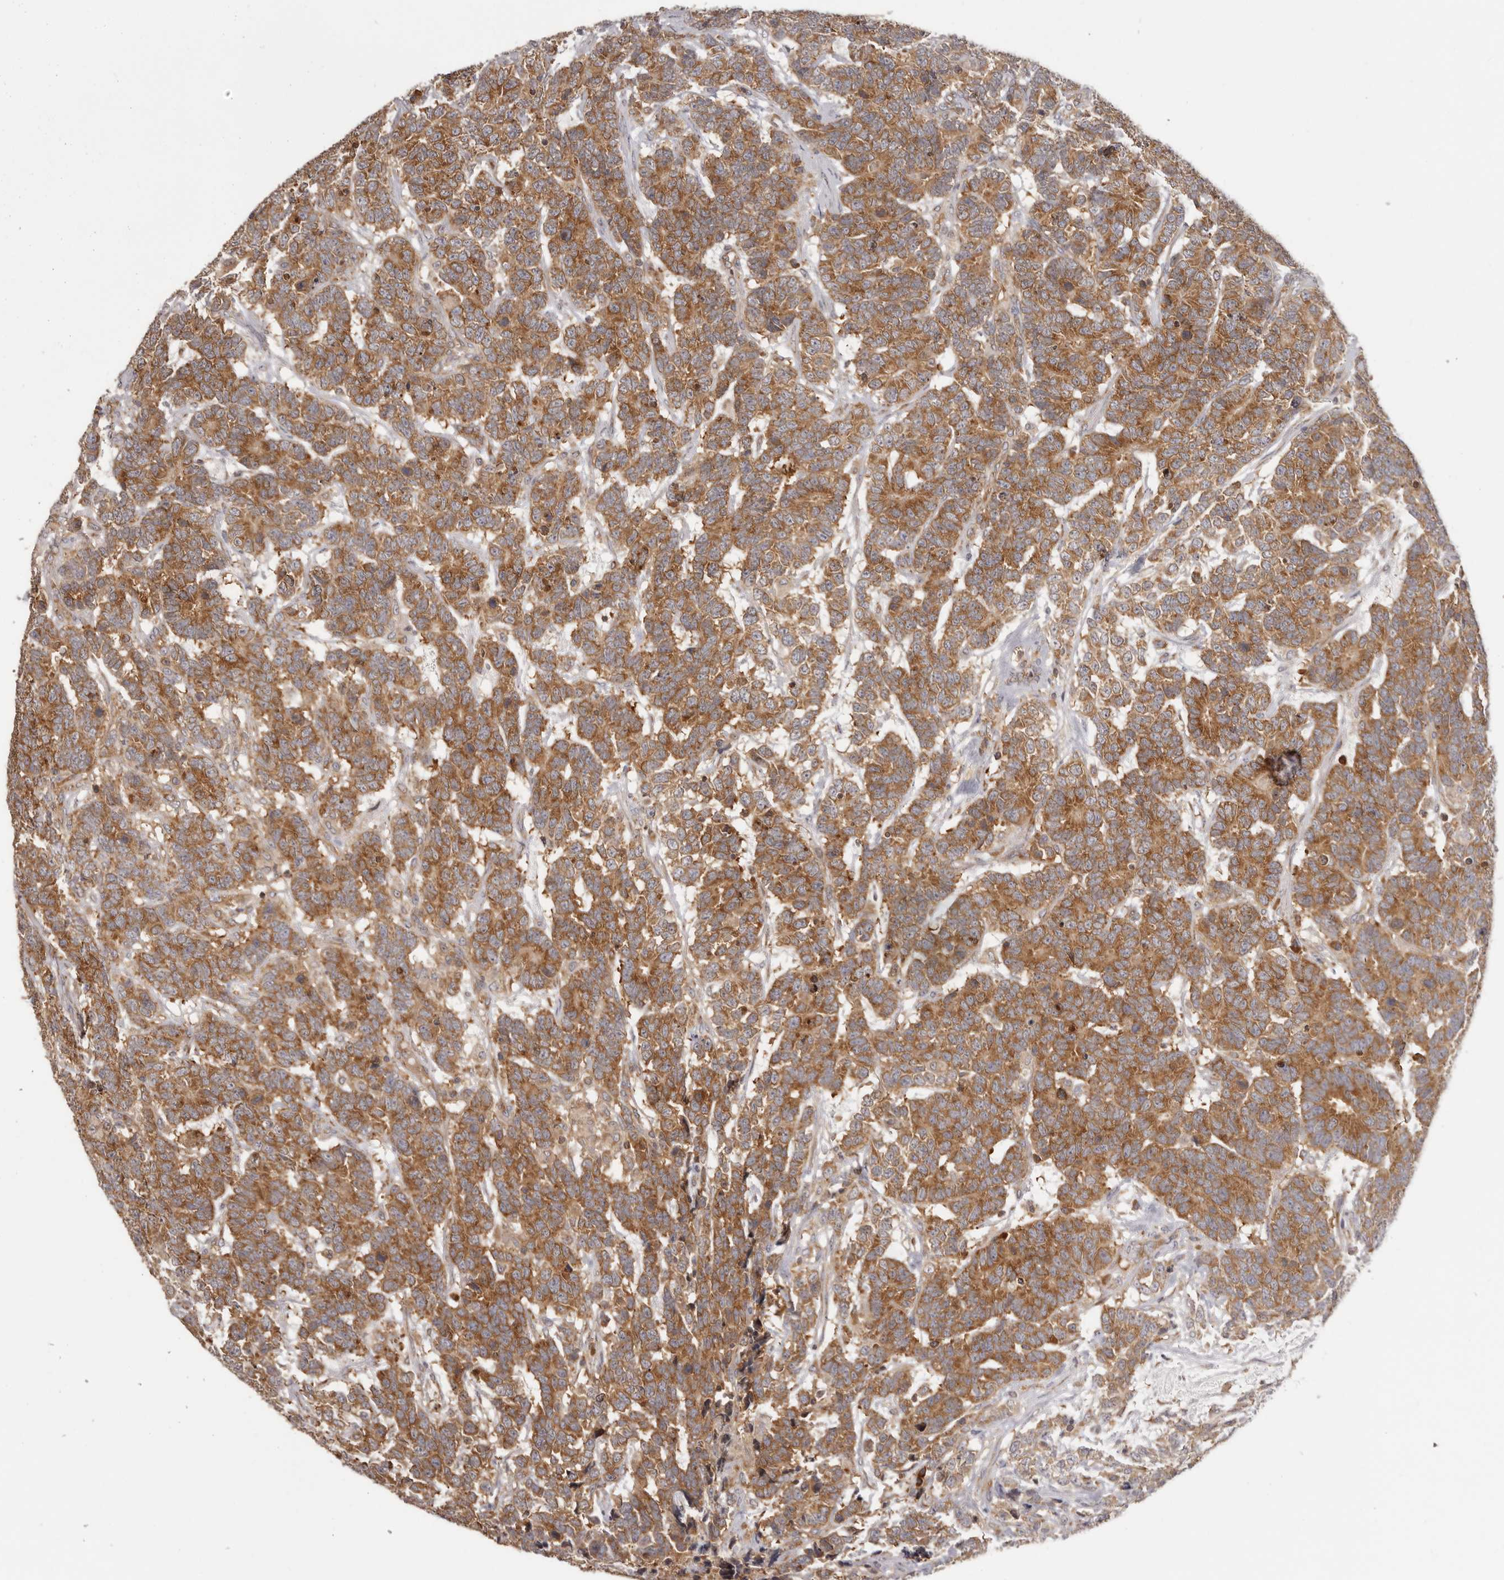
{"staining": {"intensity": "moderate", "quantity": ">75%", "location": "cytoplasmic/membranous"}, "tissue": "testis cancer", "cell_type": "Tumor cells", "image_type": "cancer", "snomed": [{"axis": "morphology", "description": "Carcinoma, Embryonal, NOS"}, {"axis": "topography", "description": "Testis"}], "caption": "Embryonal carcinoma (testis) stained for a protein displays moderate cytoplasmic/membranous positivity in tumor cells. (IHC, brightfield microscopy, high magnification).", "gene": "EEF1E1", "patient": {"sex": "male", "age": 26}}